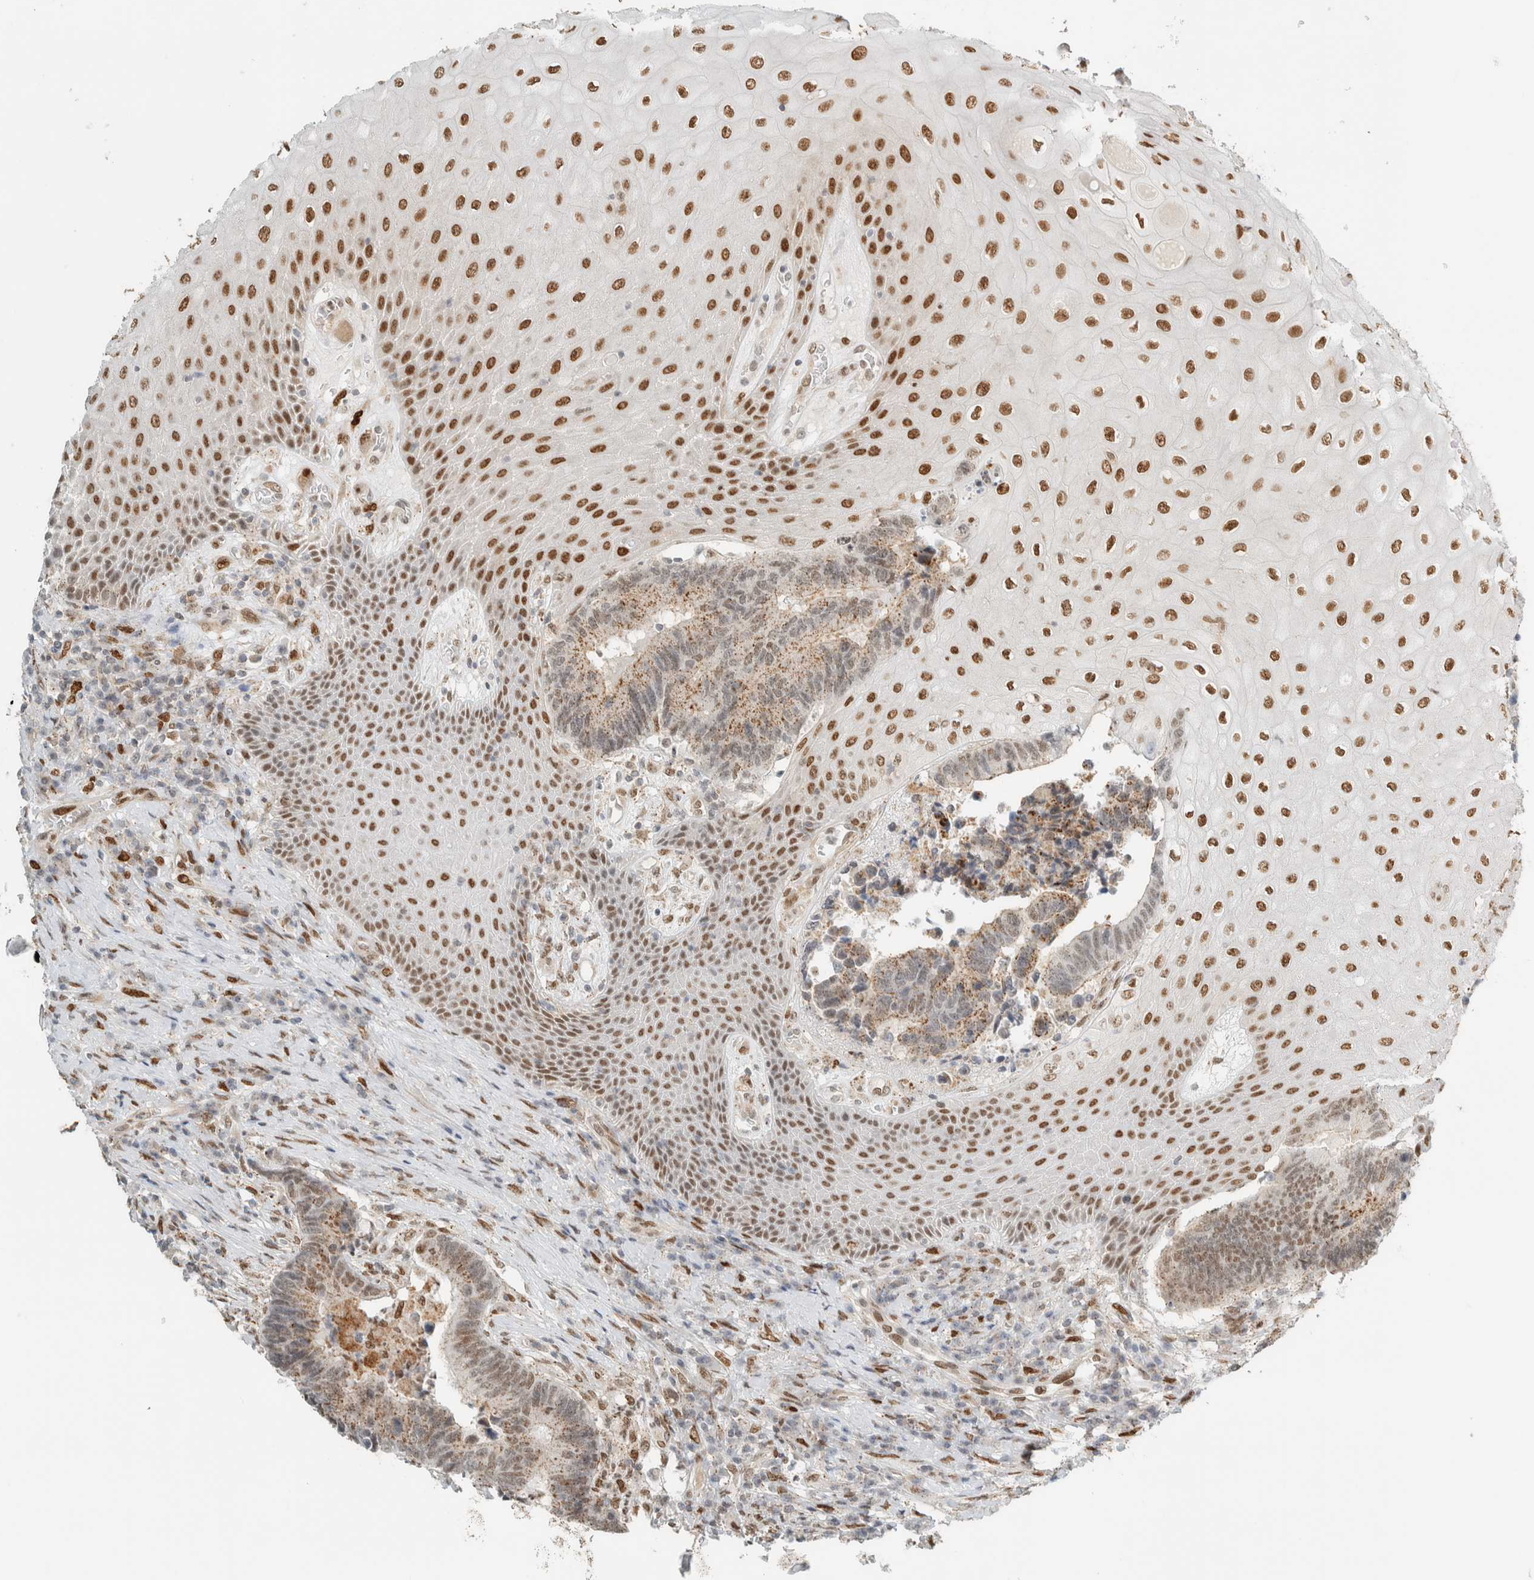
{"staining": {"intensity": "moderate", "quantity": ">75%", "location": "cytoplasmic/membranous,nuclear"}, "tissue": "colorectal cancer", "cell_type": "Tumor cells", "image_type": "cancer", "snomed": [{"axis": "morphology", "description": "Adenocarcinoma, NOS"}, {"axis": "topography", "description": "Rectum"}, {"axis": "topography", "description": "Anal"}], "caption": "Immunohistochemistry (IHC) image of neoplastic tissue: adenocarcinoma (colorectal) stained using immunohistochemistry reveals medium levels of moderate protein expression localized specifically in the cytoplasmic/membranous and nuclear of tumor cells, appearing as a cytoplasmic/membranous and nuclear brown color.", "gene": "TFE3", "patient": {"sex": "female", "age": 89}}